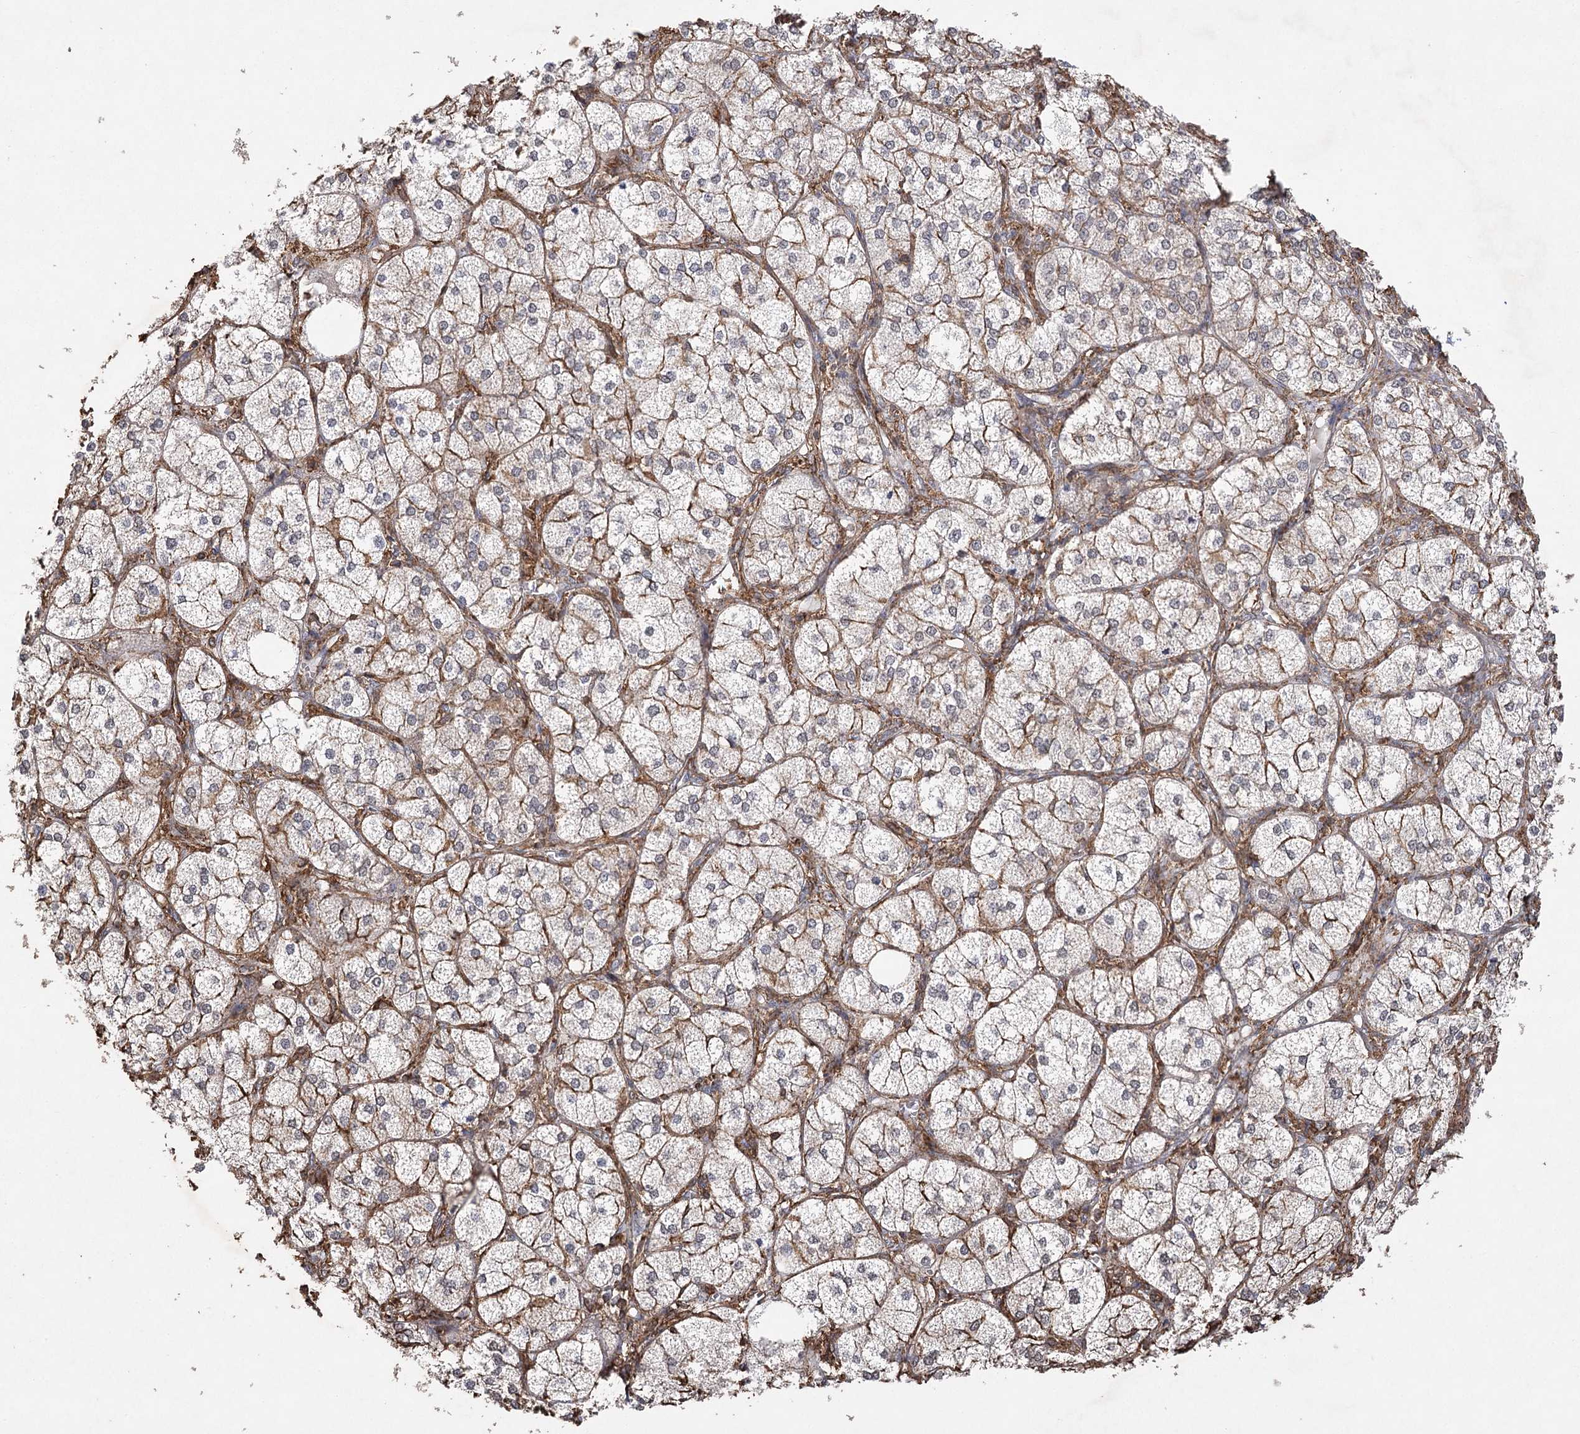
{"staining": {"intensity": "moderate", "quantity": "25%-75%", "location": "cytoplasmic/membranous"}, "tissue": "adrenal gland", "cell_type": "Glandular cells", "image_type": "normal", "snomed": [{"axis": "morphology", "description": "Normal tissue, NOS"}, {"axis": "topography", "description": "Adrenal gland"}], "caption": "DAB immunohistochemical staining of normal human adrenal gland reveals moderate cytoplasmic/membranous protein positivity in approximately 25%-75% of glandular cells.", "gene": "OBSL1", "patient": {"sex": "female", "age": 61}}